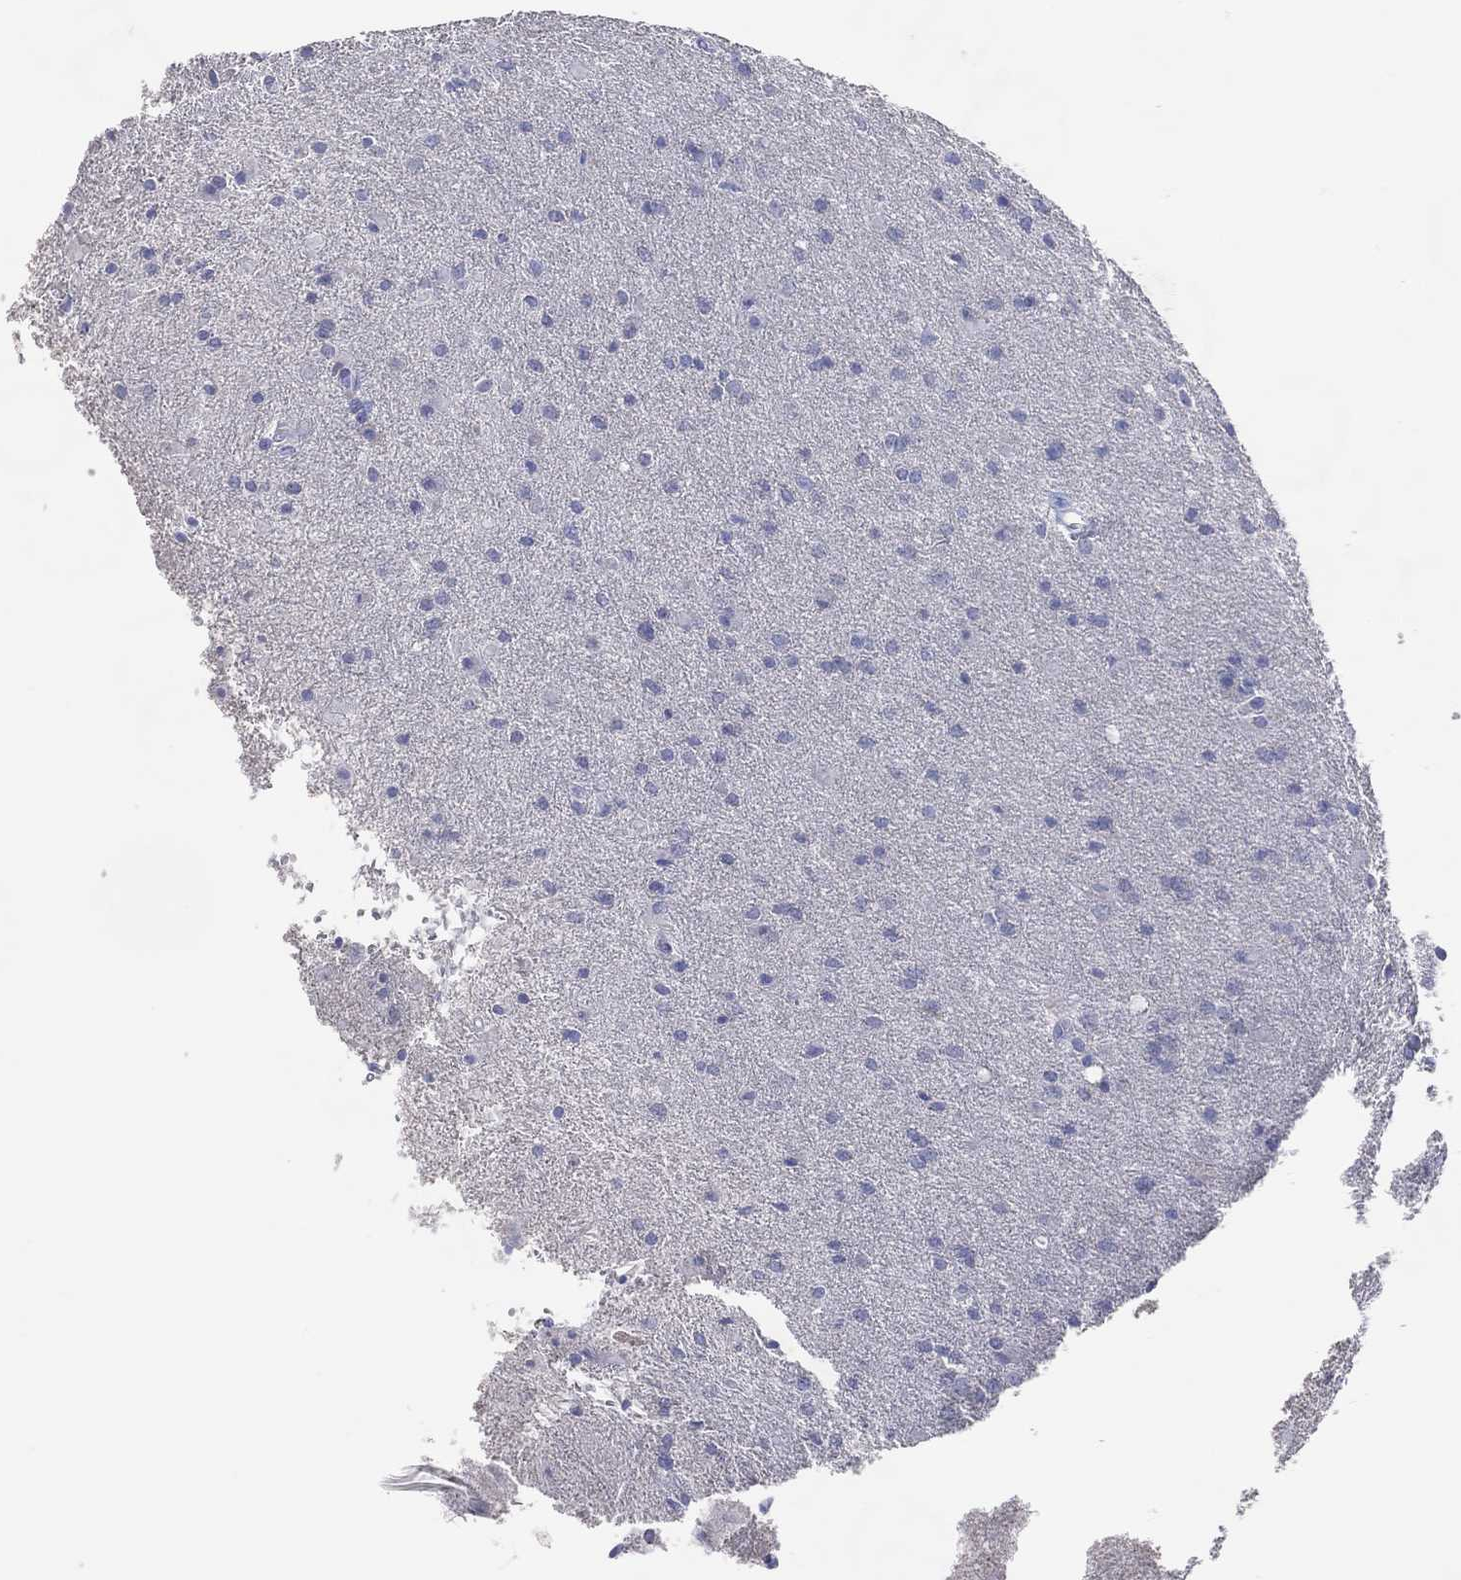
{"staining": {"intensity": "negative", "quantity": "none", "location": "none"}, "tissue": "glioma", "cell_type": "Tumor cells", "image_type": "cancer", "snomed": [{"axis": "morphology", "description": "Glioma, malignant, Low grade"}, {"axis": "topography", "description": "Brain"}], "caption": "DAB immunohistochemical staining of malignant glioma (low-grade) demonstrates no significant staining in tumor cells. (DAB immunohistochemistry, high magnification).", "gene": "DNAH6", "patient": {"sex": "male", "age": 58}}